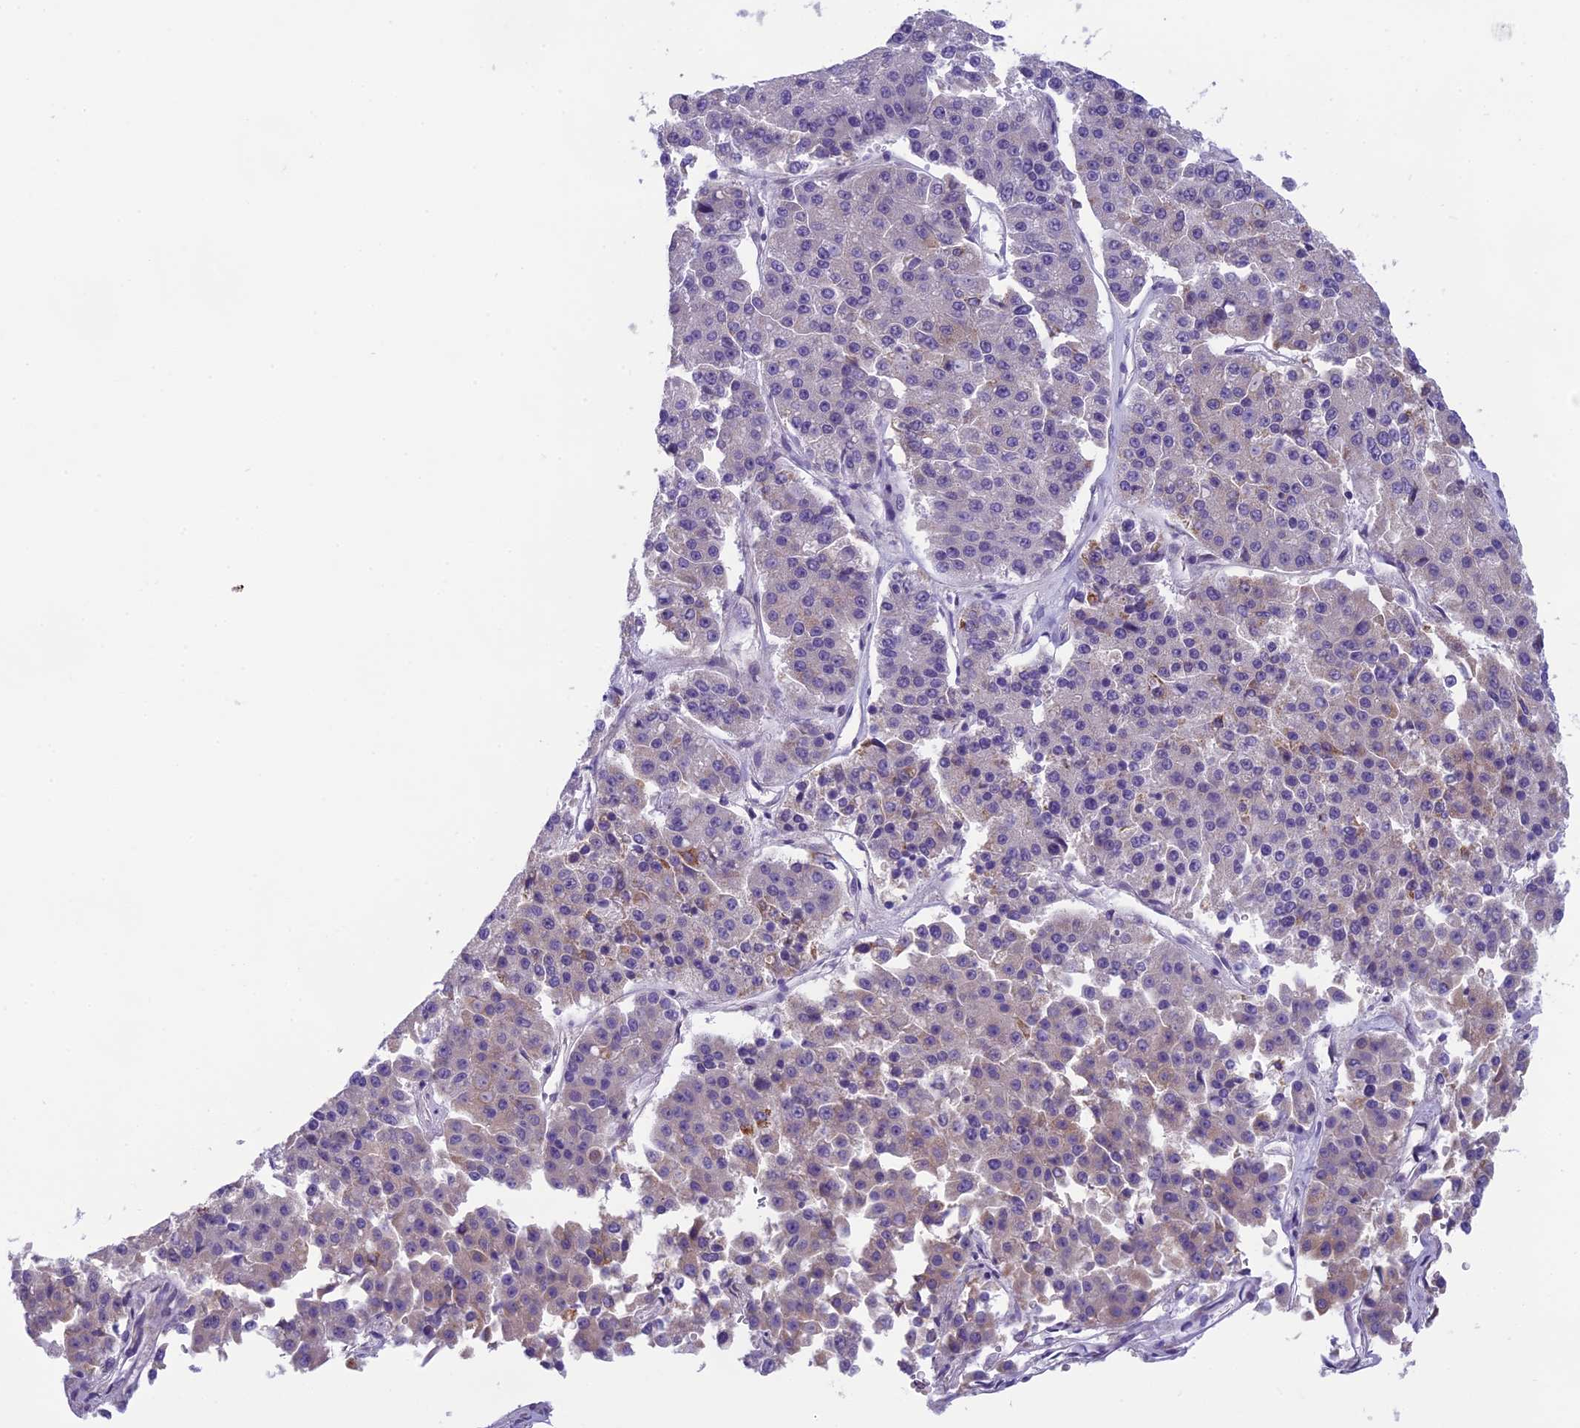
{"staining": {"intensity": "weak", "quantity": "<25%", "location": "cytoplasmic/membranous"}, "tissue": "pancreatic cancer", "cell_type": "Tumor cells", "image_type": "cancer", "snomed": [{"axis": "morphology", "description": "Adenocarcinoma, NOS"}, {"axis": "topography", "description": "Pancreas"}], "caption": "This is an immunohistochemistry micrograph of pancreatic cancer (adenocarcinoma). There is no expression in tumor cells.", "gene": "ARHGEF37", "patient": {"sex": "male", "age": 50}}